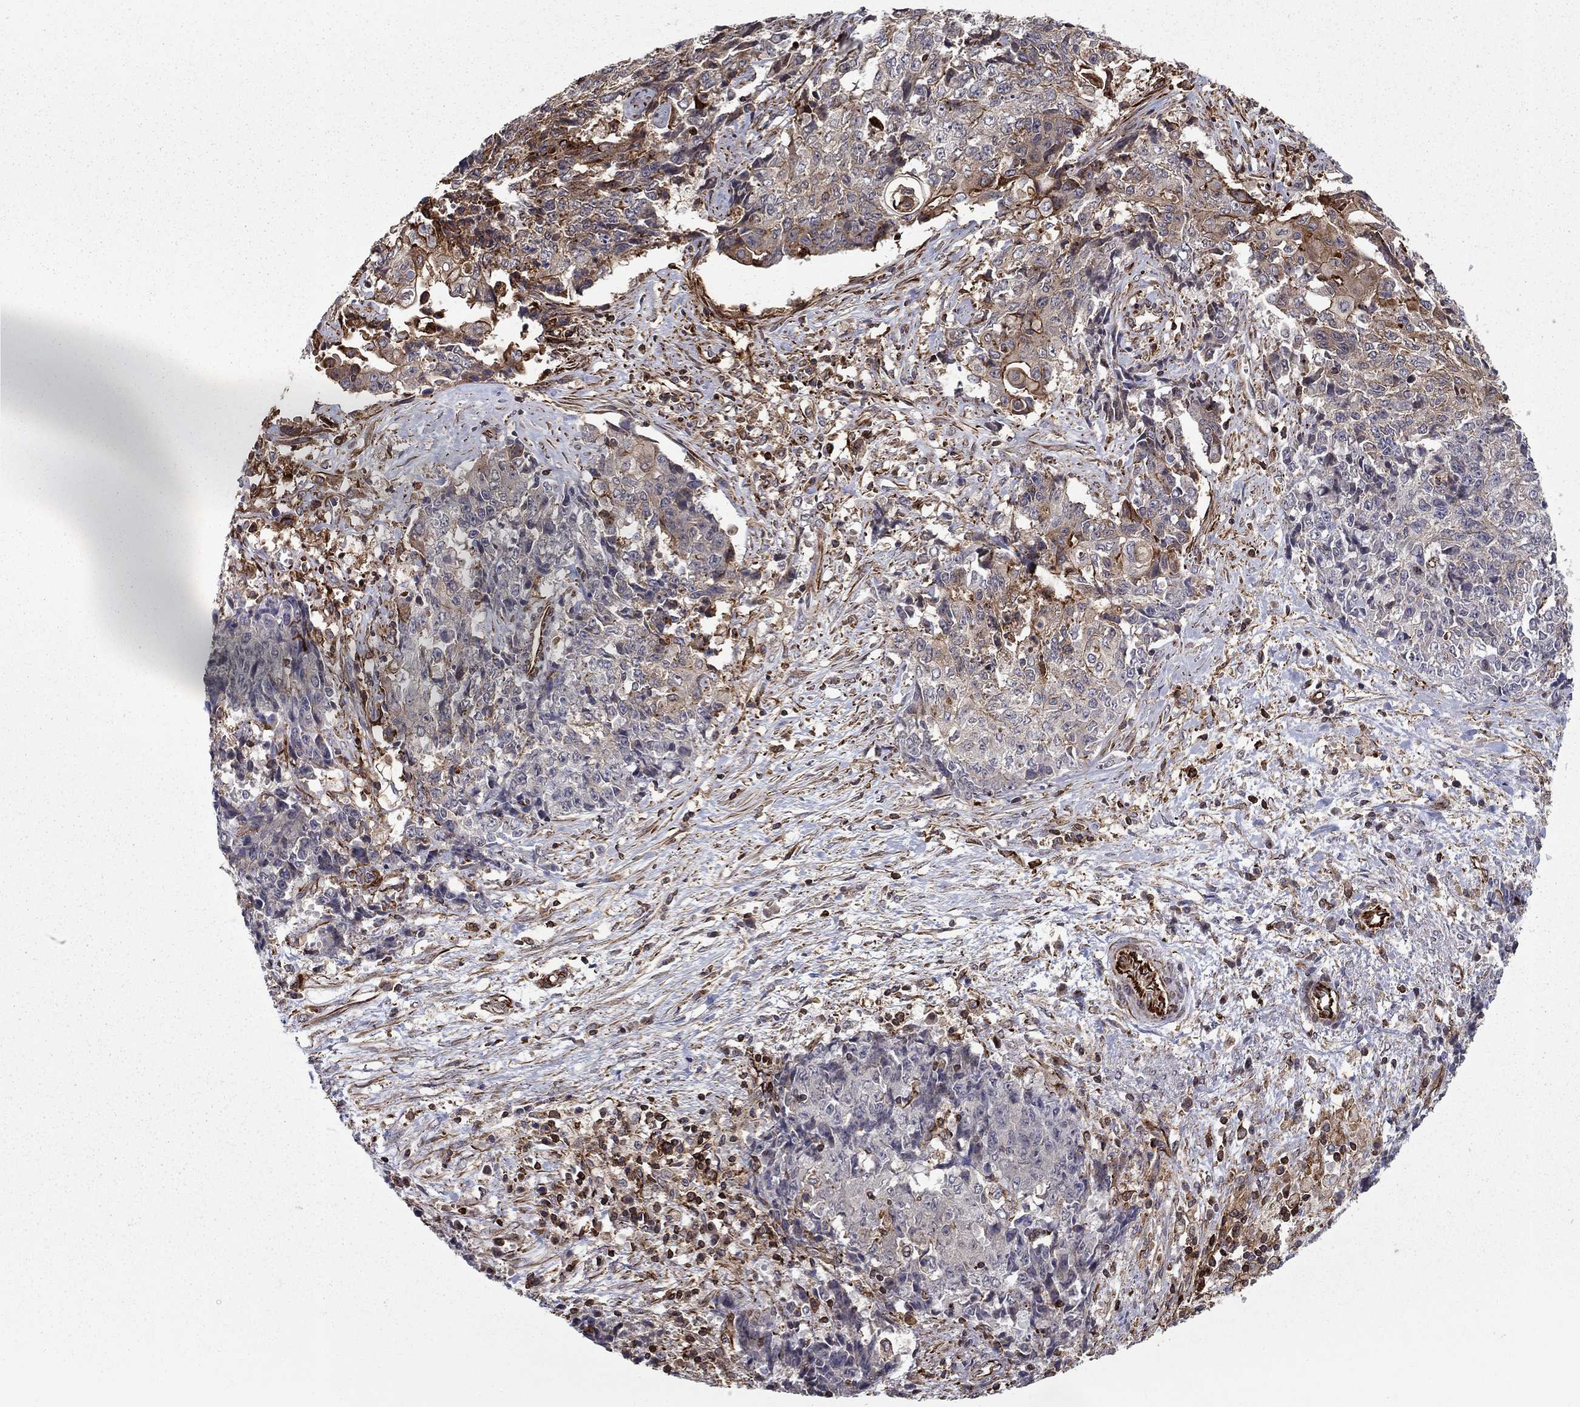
{"staining": {"intensity": "weak", "quantity": "<25%", "location": "cytoplasmic/membranous"}, "tissue": "ovarian cancer", "cell_type": "Tumor cells", "image_type": "cancer", "snomed": [{"axis": "morphology", "description": "Carcinoma, endometroid"}, {"axis": "topography", "description": "Ovary"}], "caption": "This photomicrograph is of ovarian cancer (endometroid carcinoma) stained with IHC to label a protein in brown with the nuclei are counter-stained blue. There is no expression in tumor cells.", "gene": "ADM", "patient": {"sex": "female", "age": 42}}